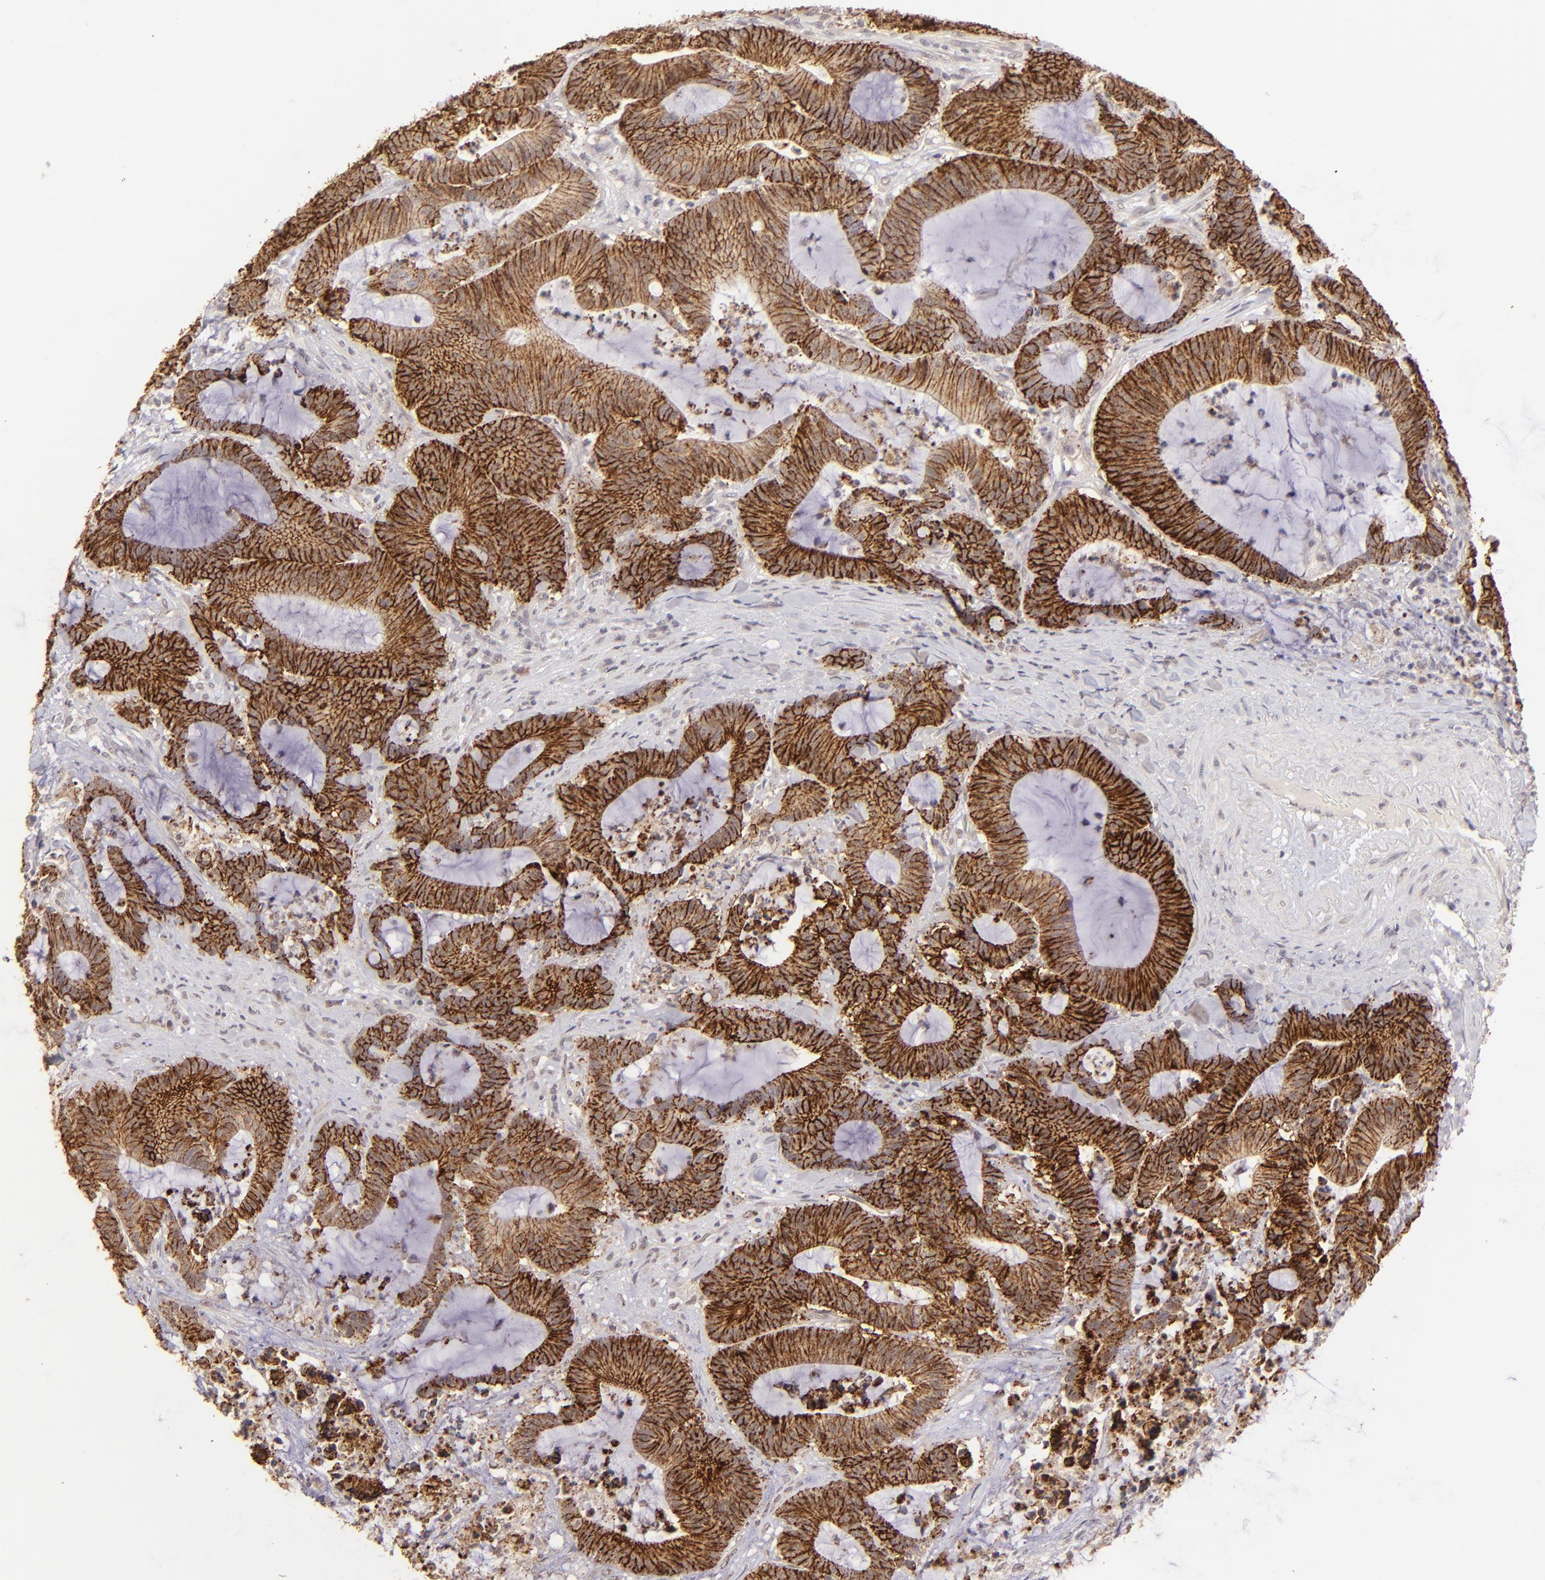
{"staining": {"intensity": "strong", "quantity": ">75%", "location": "cytoplasmic/membranous"}, "tissue": "colorectal cancer", "cell_type": "Tumor cells", "image_type": "cancer", "snomed": [{"axis": "morphology", "description": "Adenocarcinoma, NOS"}, {"axis": "topography", "description": "Colon"}], "caption": "Human colorectal adenocarcinoma stained for a protein (brown) demonstrates strong cytoplasmic/membranous positive expression in approximately >75% of tumor cells.", "gene": "CLDN1", "patient": {"sex": "female", "age": 84}}